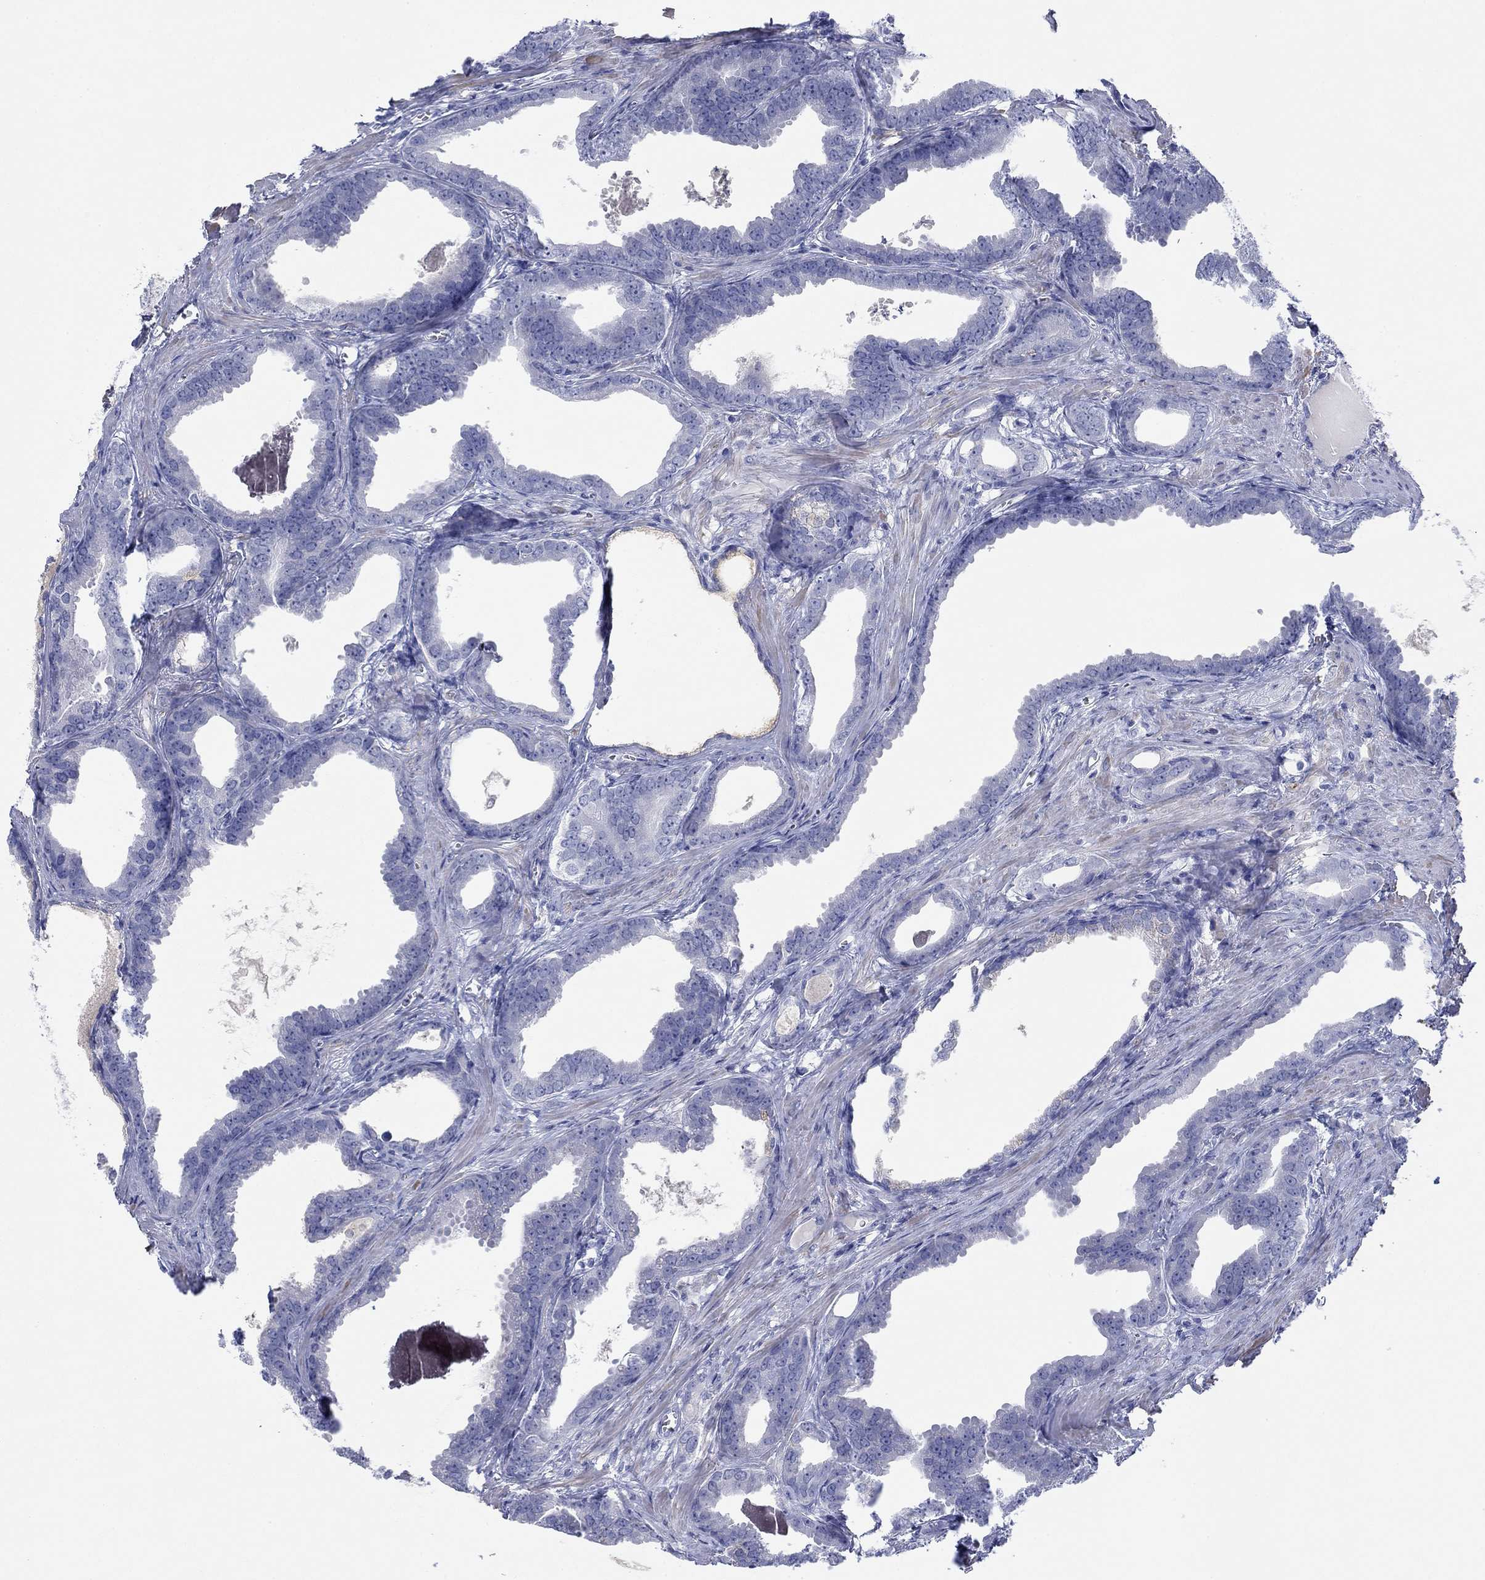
{"staining": {"intensity": "negative", "quantity": "none", "location": "none"}, "tissue": "prostate cancer", "cell_type": "Tumor cells", "image_type": "cancer", "snomed": [{"axis": "morphology", "description": "Adenocarcinoma, NOS"}, {"axis": "topography", "description": "Prostate"}], "caption": "This histopathology image is of prostate adenocarcinoma stained with IHC to label a protein in brown with the nuclei are counter-stained blue. There is no expression in tumor cells.", "gene": "PDYN", "patient": {"sex": "male", "age": 66}}